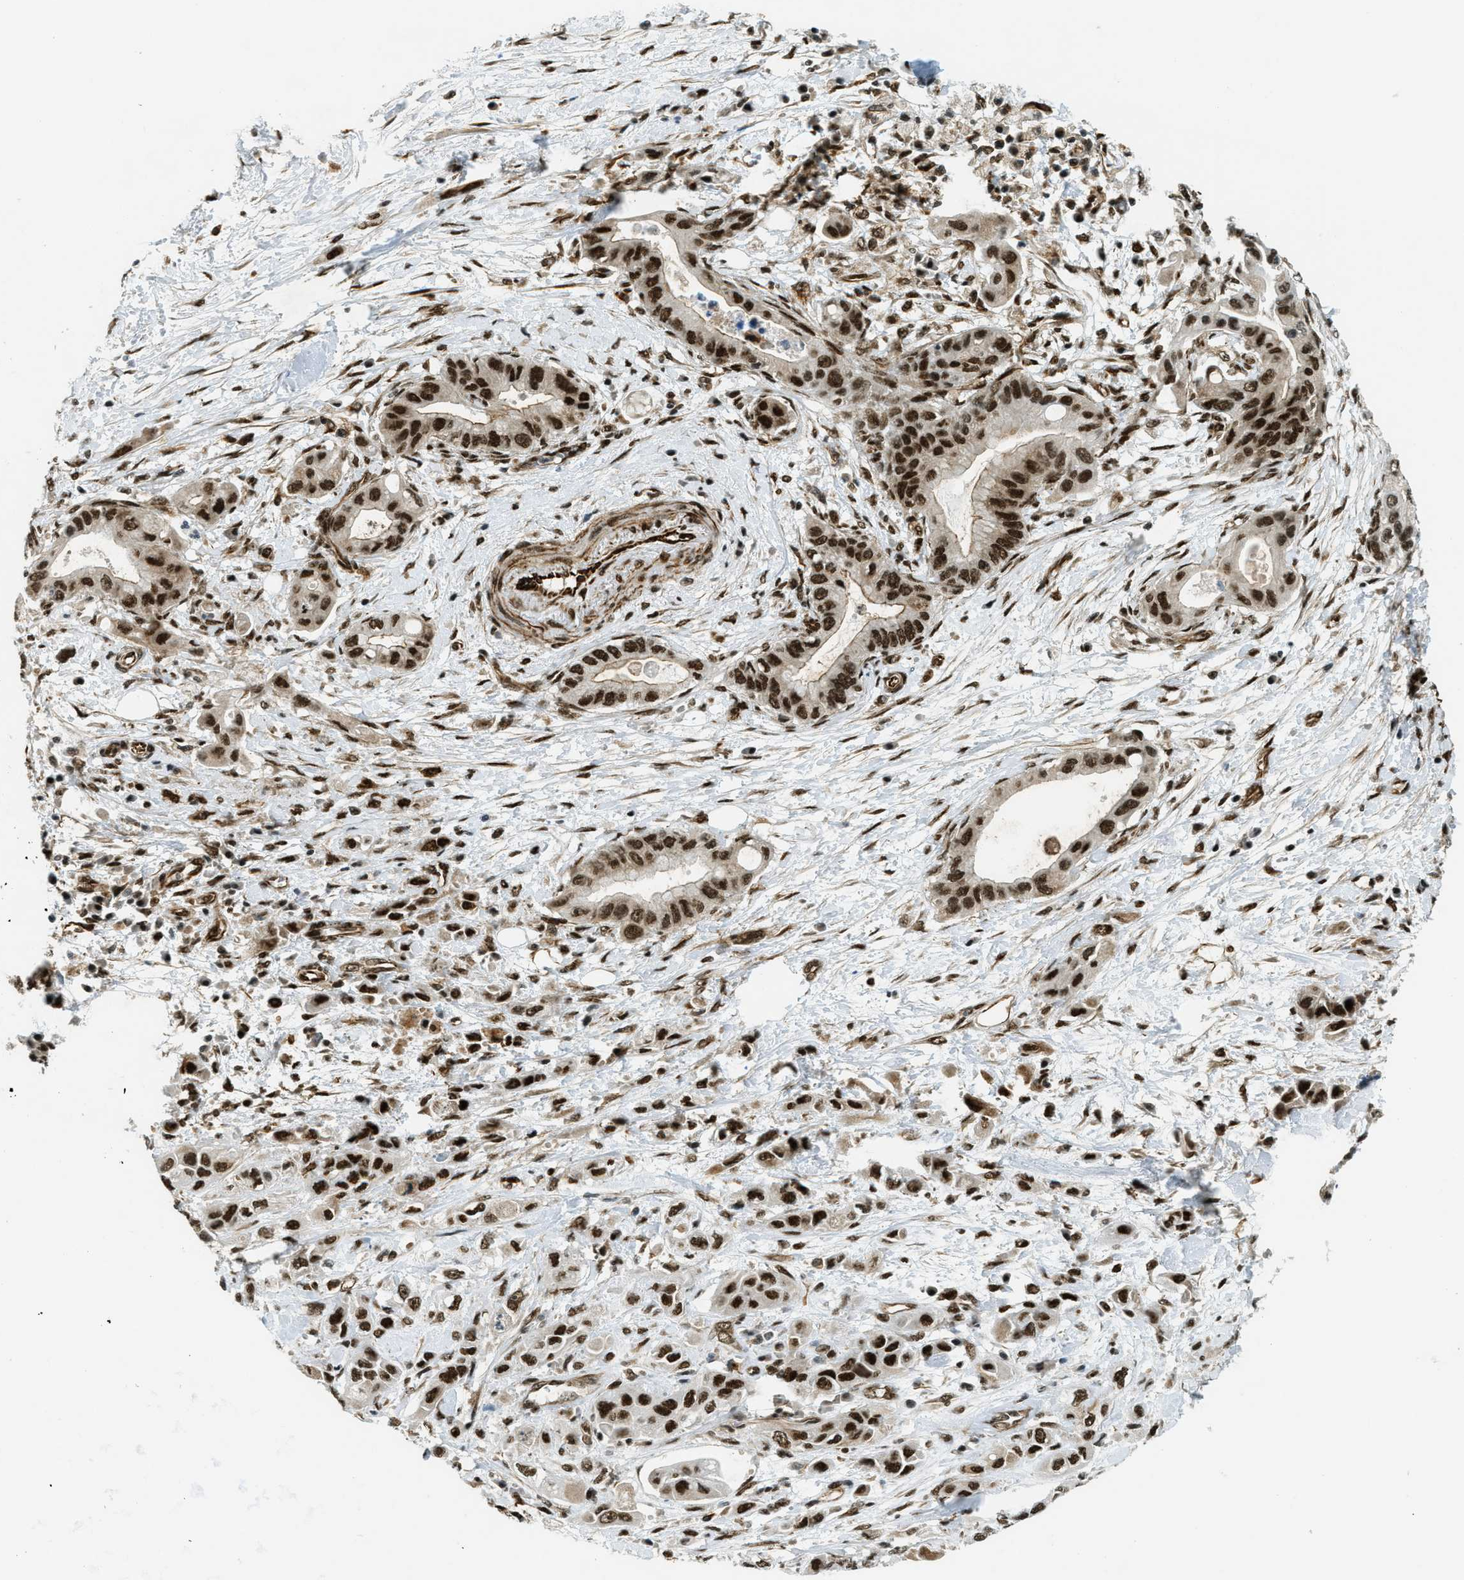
{"staining": {"intensity": "strong", "quantity": ">75%", "location": "nuclear"}, "tissue": "pancreatic cancer", "cell_type": "Tumor cells", "image_type": "cancer", "snomed": [{"axis": "morphology", "description": "Adenocarcinoma, NOS"}, {"axis": "topography", "description": "Pancreas"}], "caption": "The histopathology image demonstrates a brown stain indicating the presence of a protein in the nuclear of tumor cells in pancreatic cancer. (Brightfield microscopy of DAB IHC at high magnification).", "gene": "ZFR", "patient": {"sex": "female", "age": 73}}